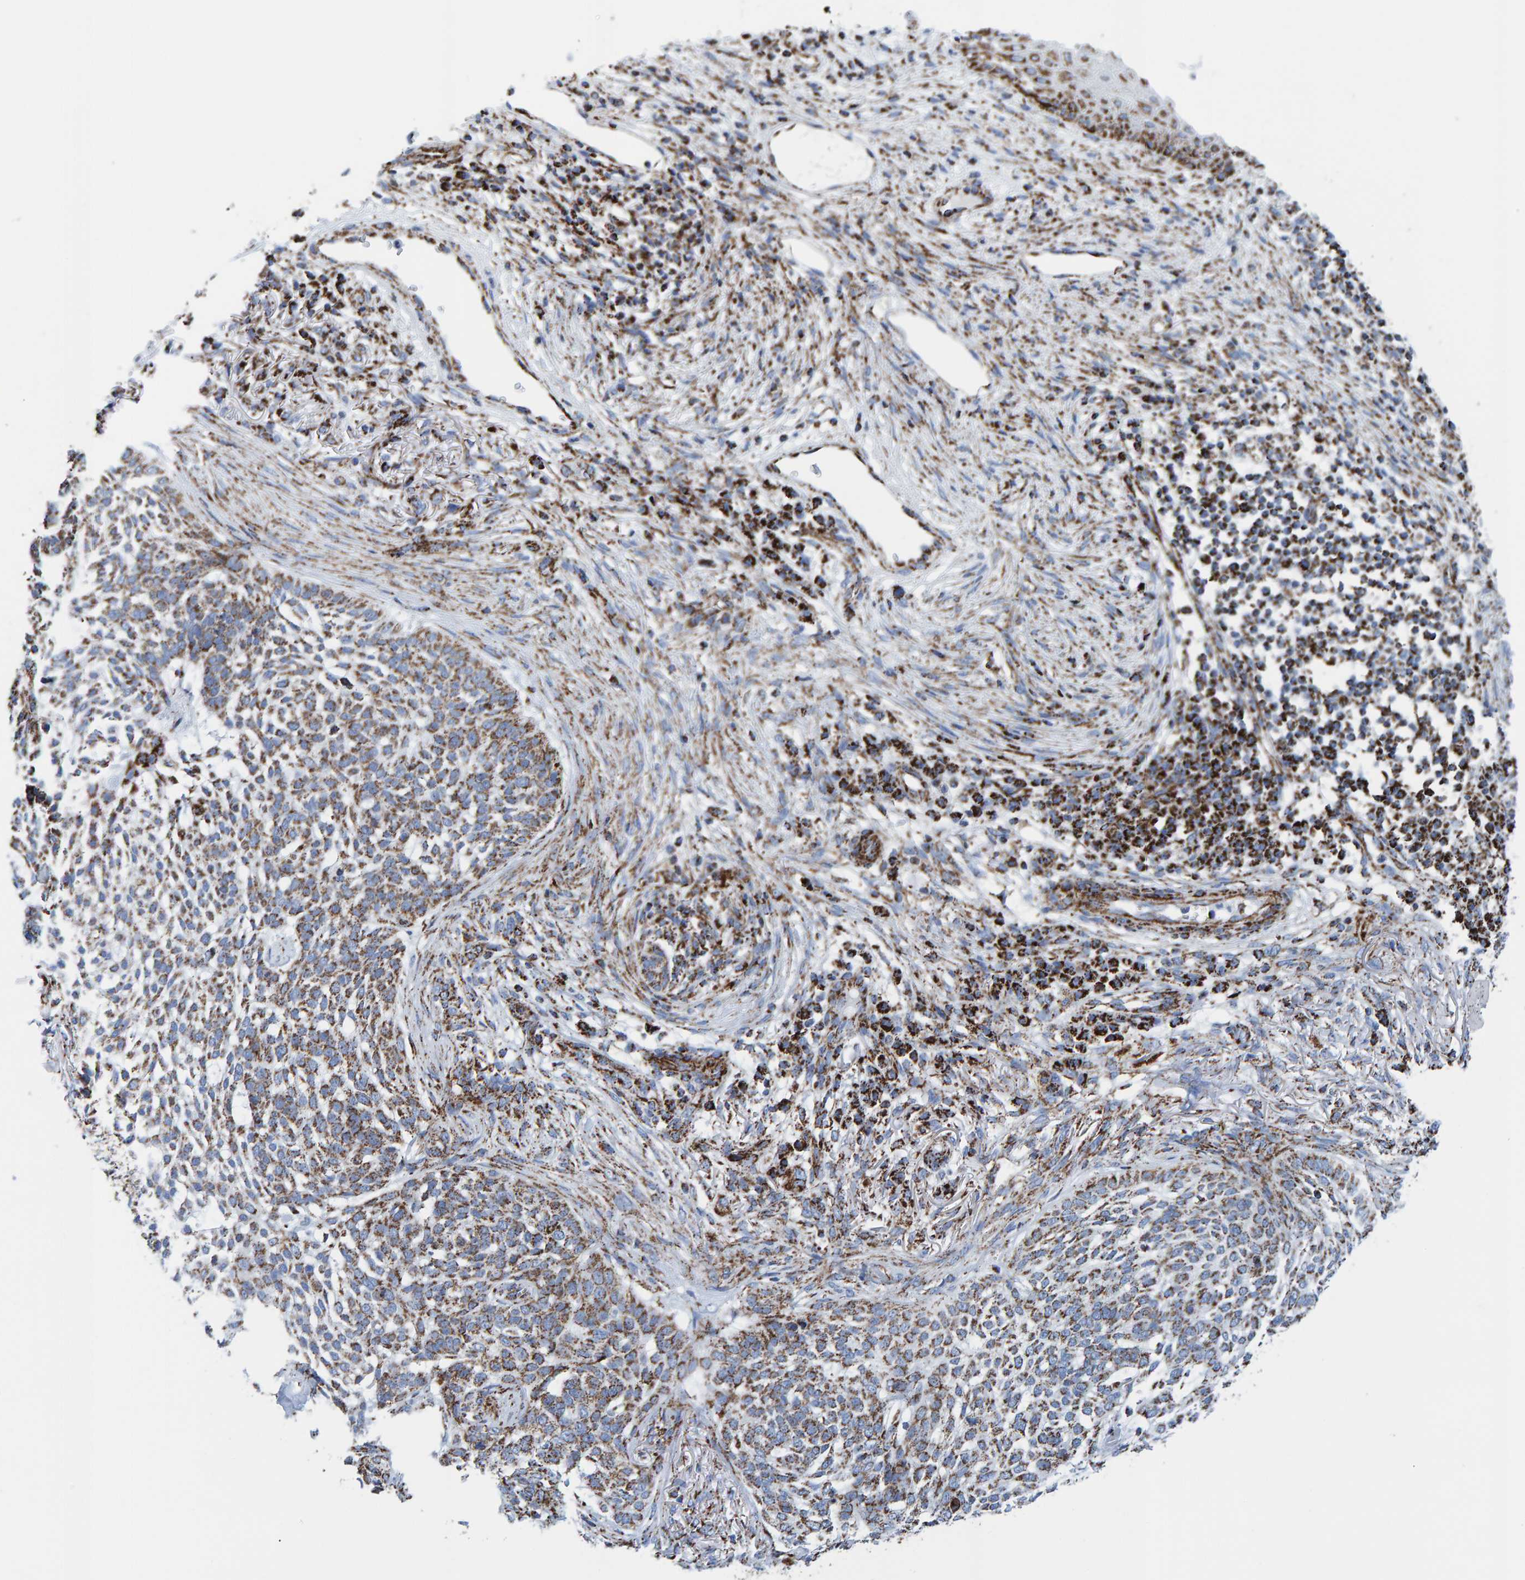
{"staining": {"intensity": "strong", "quantity": "25%-75%", "location": "cytoplasmic/membranous"}, "tissue": "skin cancer", "cell_type": "Tumor cells", "image_type": "cancer", "snomed": [{"axis": "morphology", "description": "Basal cell carcinoma"}, {"axis": "topography", "description": "Skin"}], "caption": "A brown stain highlights strong cytoplasmic/membranous staining of a protein in basal cell carcinoma (skin) tumor cells.", "gene": "ENSG00000262660", "patient": {"sex": "female", "age": 64}}